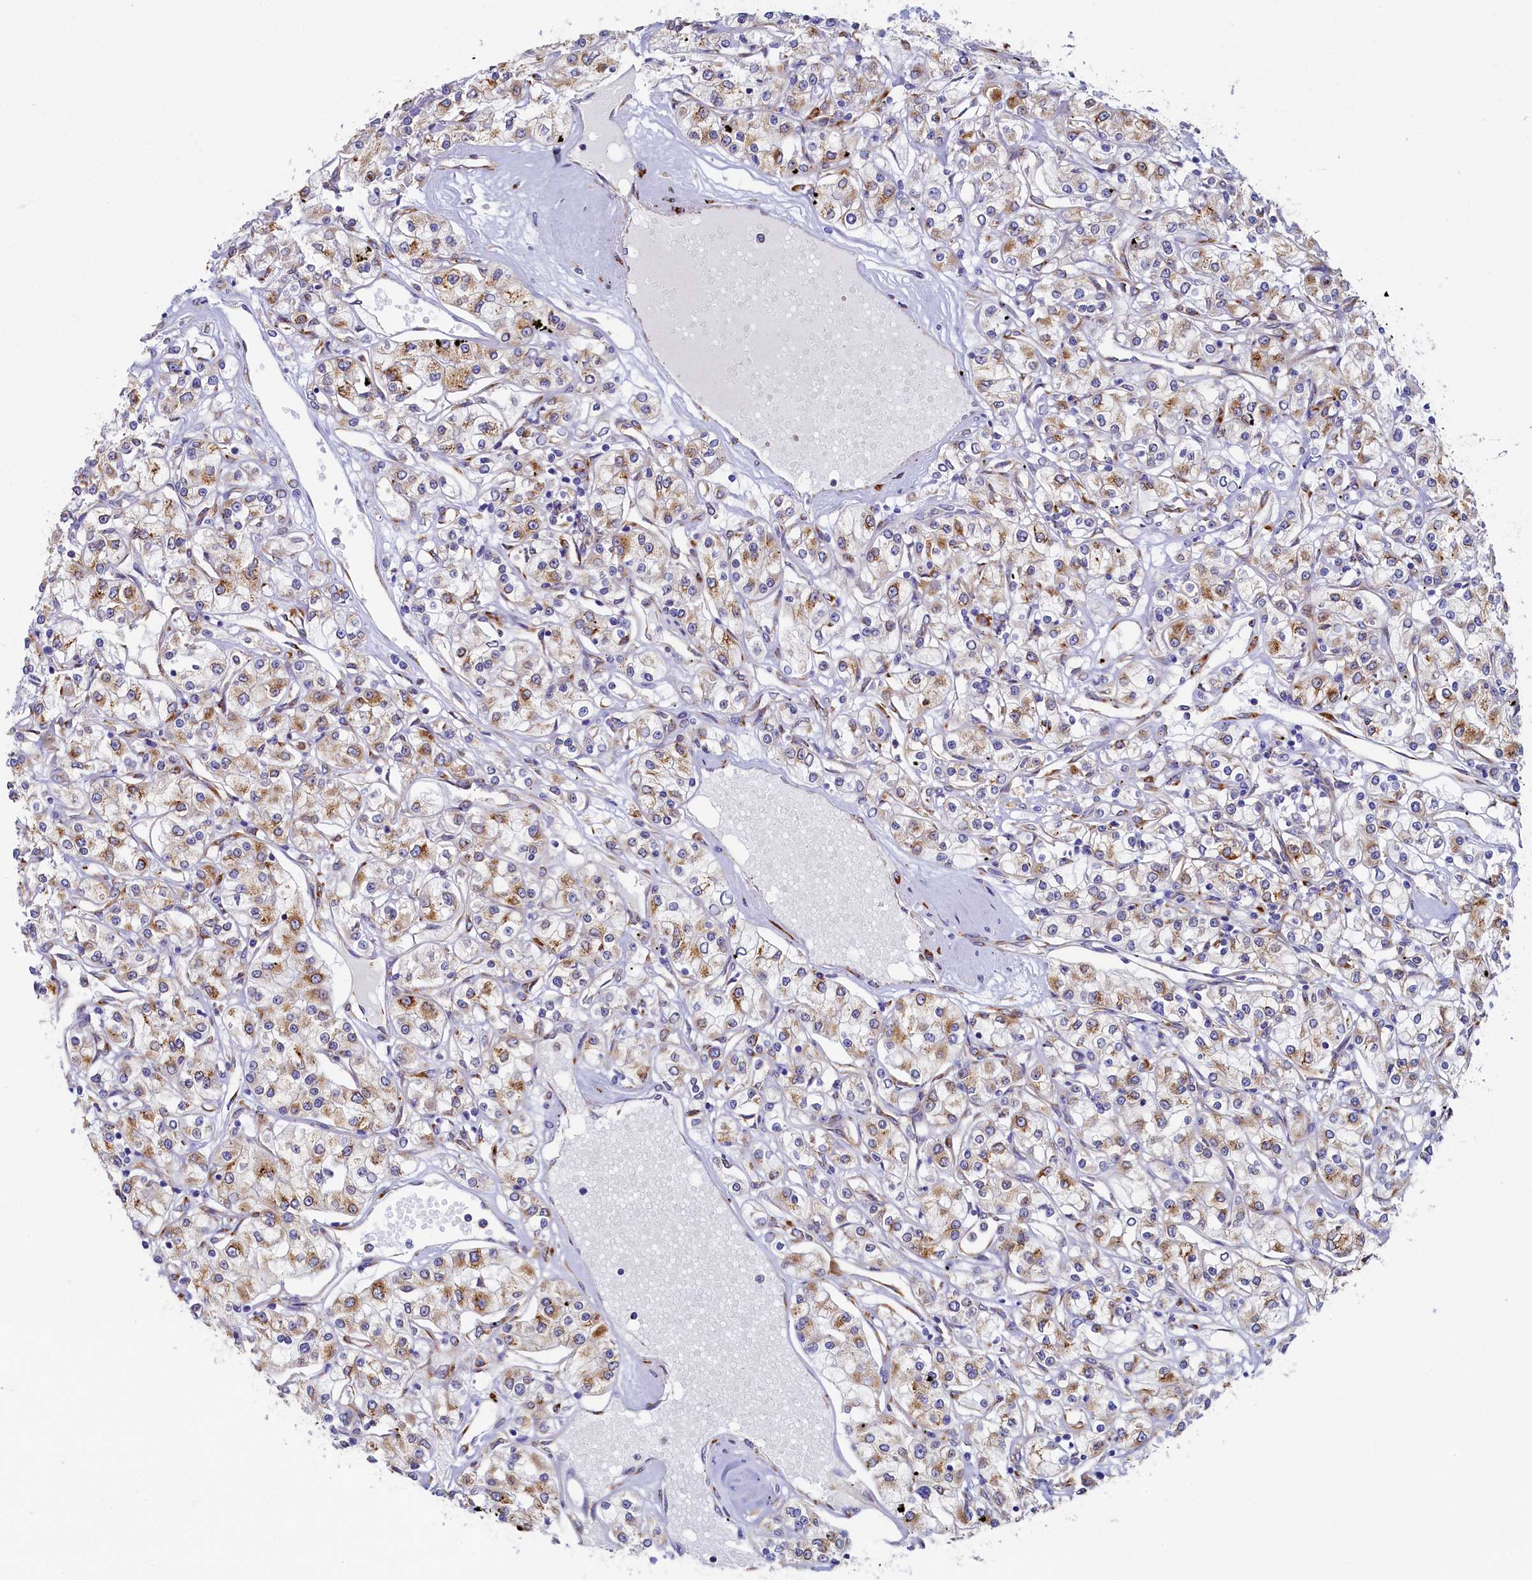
{"staining": {"intensity": "moderate", "quantity": "25%-75%", "location": "cytoplasmic/membranous"}, "tissue": "renal cancer", "cell_type": "Tumor cells", "image_type": "cancer", "snomed": [{"axis": "morphology", "description": "Adenocarcinoma, NOS"}, {"axis": "topography", "description": "Kidney"}], "caption": "A photomicrograph of renal adenocarcinoma stained for a protein exhibits moderate cytoplasmic/membranous brown staining in tumor cells. (DAB (3,3'-diaminobenzidine) IHC with brightfield microscopy, high magnification).", "gene": "TMEM18", "patient": {"sex": "female", "age": 59}}